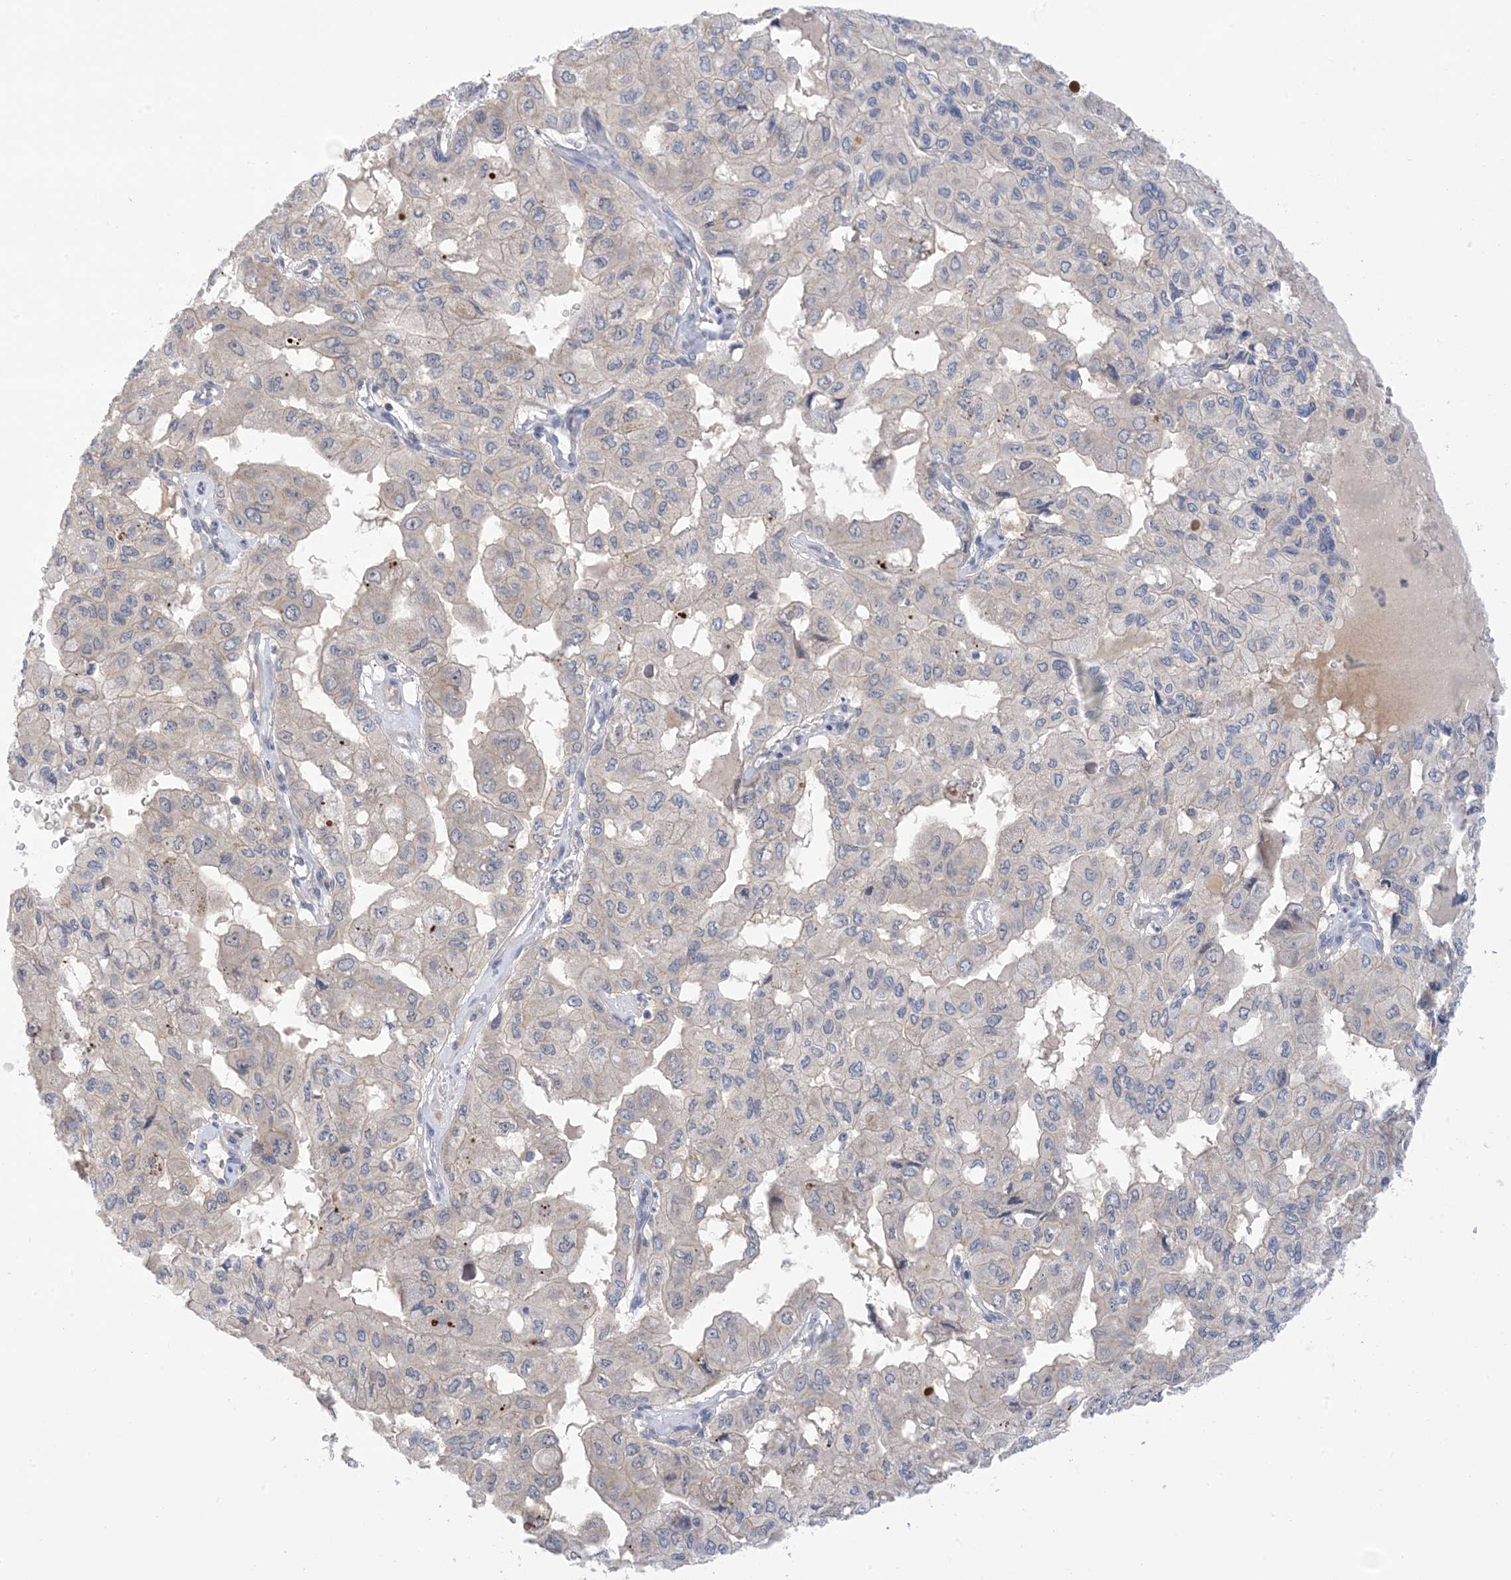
{"staining": {"intensity": "negative", "quantity": "none", "location": "none"}, "tissue": "pancreatic cancer", "cell_type": "Tumor cells", "image_type": "cancer", "snomed": [{"axis": "morphology", "description": "Adenocarcinoma, NOS"}, {"axis": "topography", "description": "Pancreas"}], "caption": "Pancreatic cancer (adenocarcinoma) was stained to show a protein in brown. There is no significant positivity in tumor cells.", "gene": "TTYH1", "patient": {"sex": "male", "age": 51}}